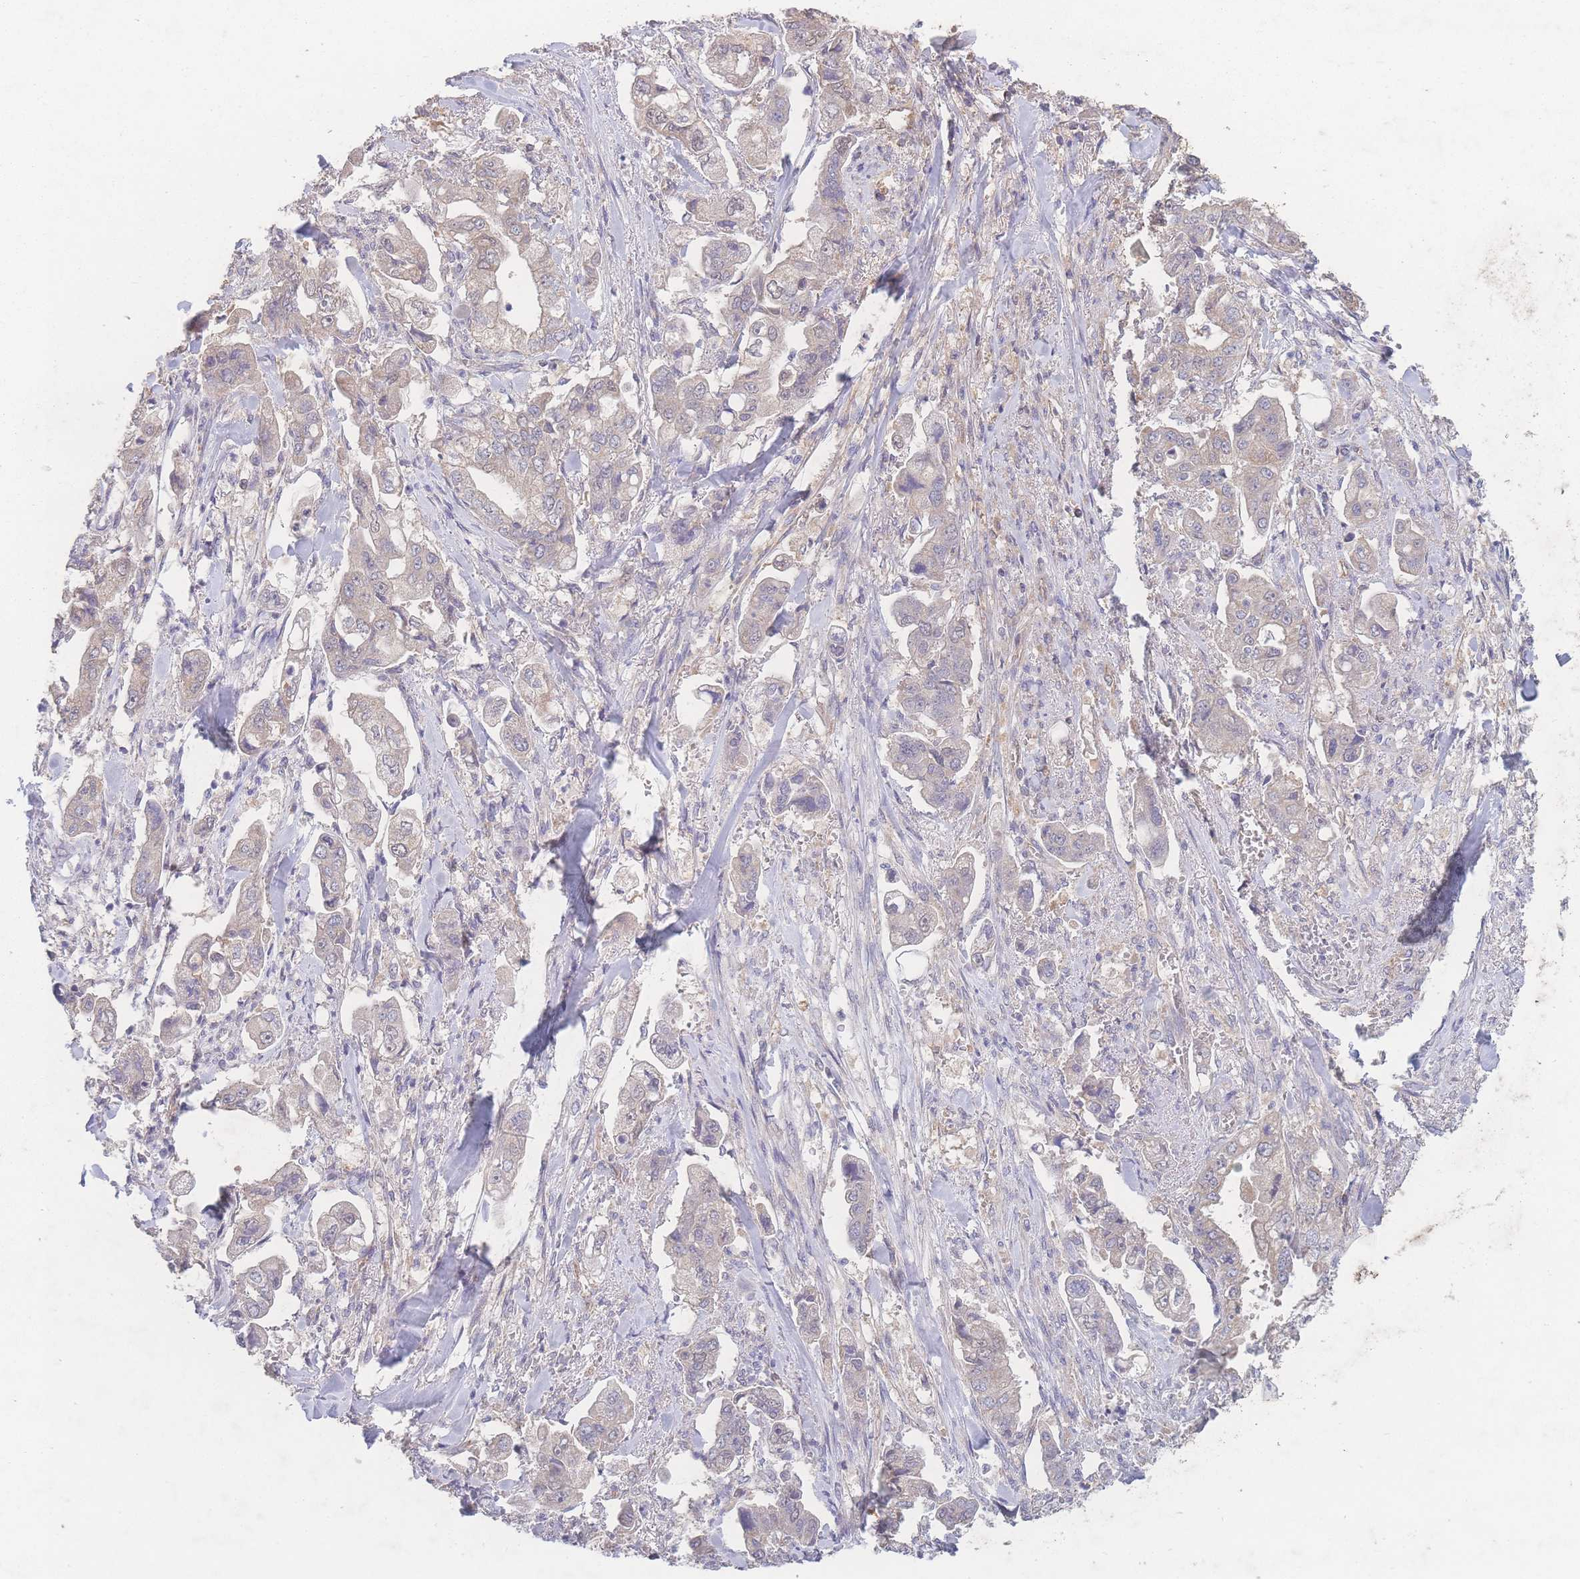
{"staining": {"intensity": "negative", "quantity": "none", "location": "none"}, "tissue": "stomach cancer", "cell_type": "Tumor cells", "image_type": "cancer", "snomed": [{"axis": "morphology", "description": "Adenocarcinoma, NOS"}, {"axis": "topography", "description": "Stomach"}], "caption": "Photomicrograph shows no protein expression in tumor cells of adenocarcinoma (stomach) tissue. (Immunohistochemistry (ihc), brightfield microscopy, high magnification).", "gene": "GIPR", "patient": {"sex": "male", "age": 62}}